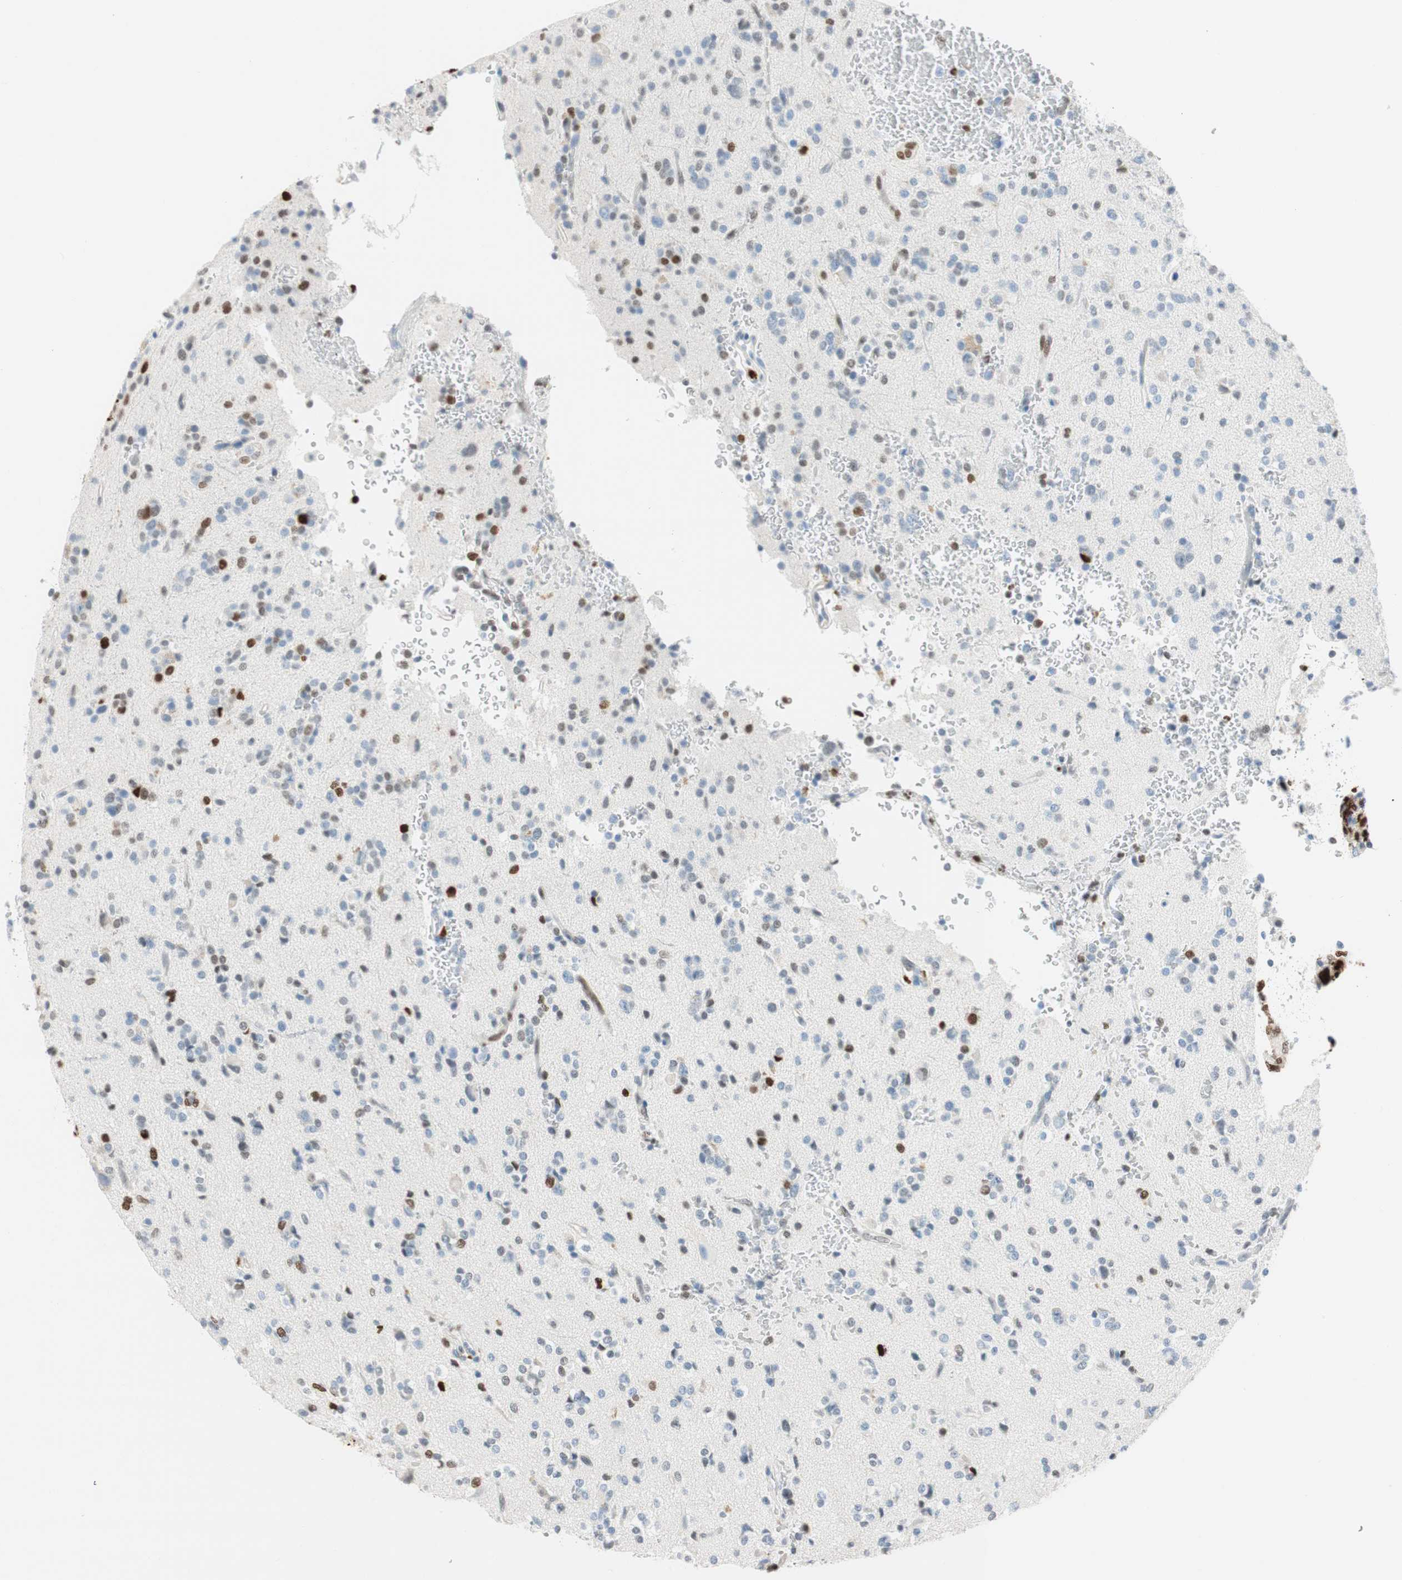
{"staining": {"intensity": "strong", "quantity": "<25%", "location": "nuclear"}, "tissue": "glioma", "cell_type": "Tumor cells", "image_type": "cancer", "snomed": [{"axis": "morphology", "description": "Glioma, malignant, High grade"}, {"axis": "topography", "description": "Brain"}], "caption": "This is a micrograph of immunohistochemistry staining of malignant glioma (high-grade), which shows strong expression in the nuclear of tumor cells.", "gene": "EZH2", "patient": {"sex": "male", "age": 47}}